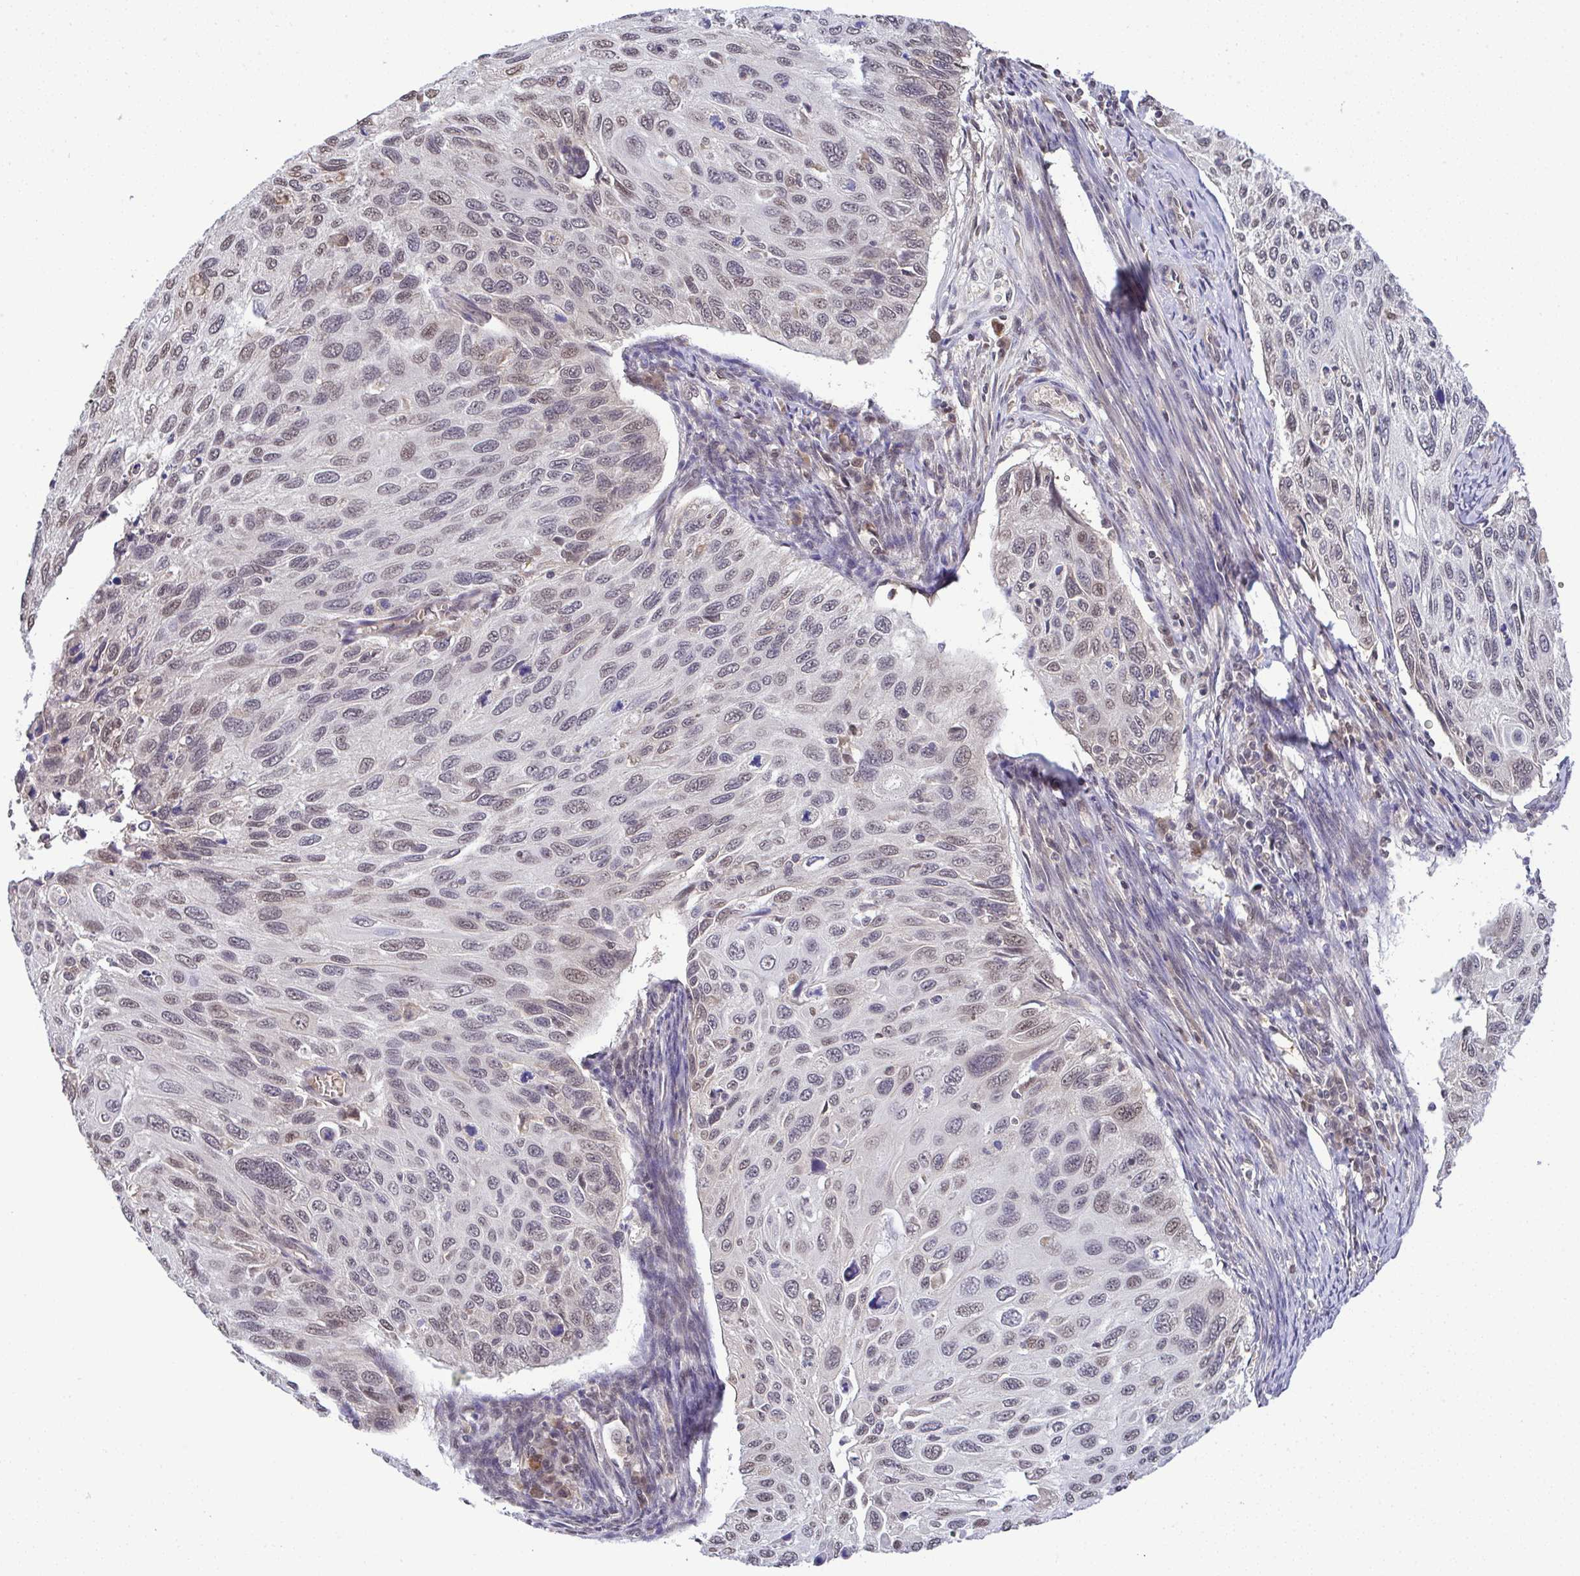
{"staining": {"intensity": "weak", "quantity": "25%-75%", "location": "nuclear"}, "tissue": "cervical cancer", "cell_type": "Tumor cells", "image_type": "cancer", "snomed": [{"axis": "morphology", "description": "Squamous cell carcinoma, NOS"}, {"axis": "topography", "description": "Cervix"}], "caption": "IHC (DAB) staining of cervical cancer demonstrates weak nuclear protein expression in about 25%-75% of tumor cells.", "gene": "C9orf64", "patient": {"sex": "female", "age": 70}}